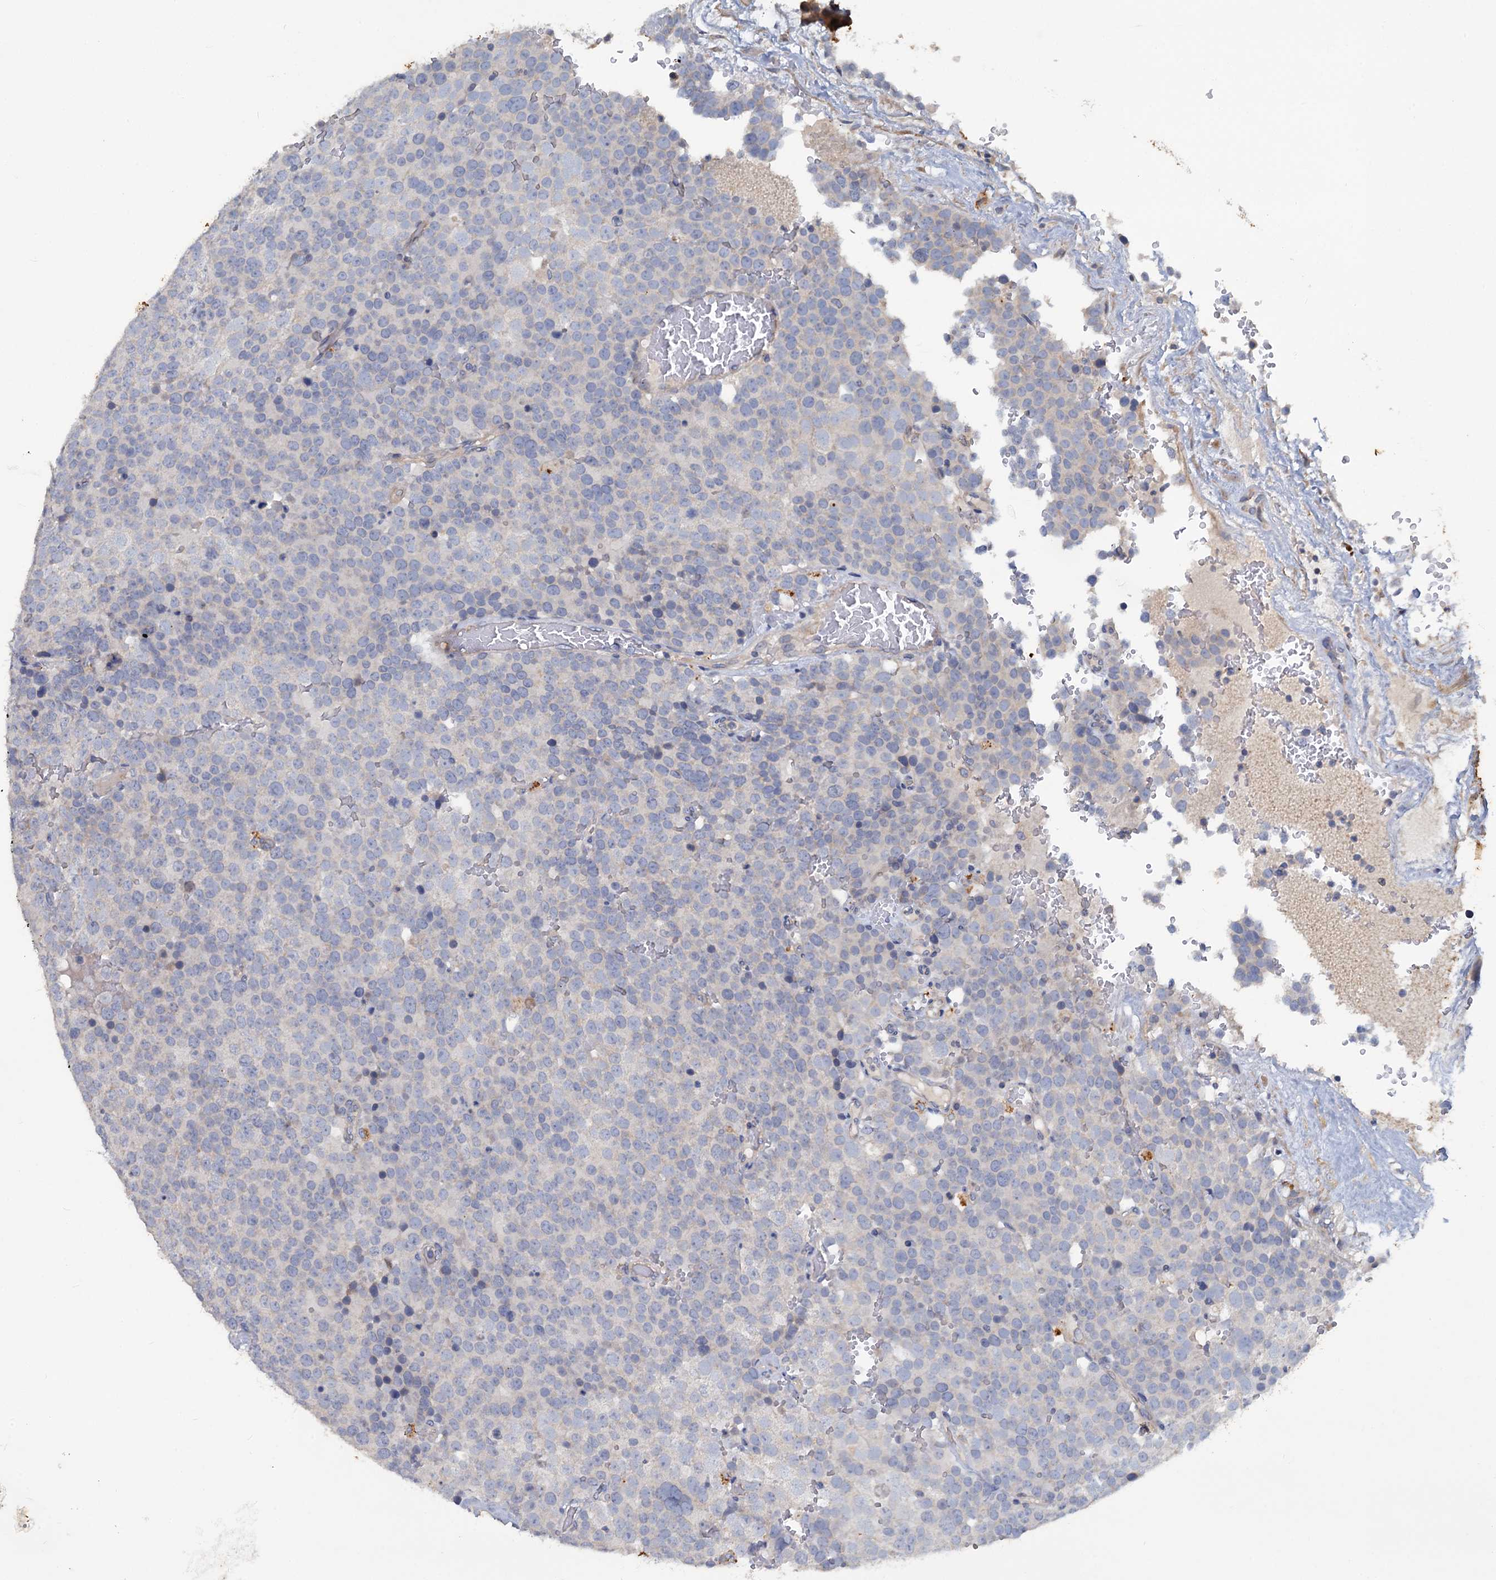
{"staining": {"intensity": "negative", "quantity": "none", "location": "none"}, "tissue": "testis cancer", "cell_type": "Tumor cells", "image_type": "cancer", "snomed": [{"axis": "morphology", "description": "Seminoma, NOS"}, {"axis": "topography", "description": "Testis"}], "caption": "An immunohistochemistry (IHC) micrograph of testis cancer (seminoma) is shown. There is no staining in tumor cells of testis cancer (seminoma).", "gene": "SLC2A7", "patient": {"sex": "male", "age": 71}}